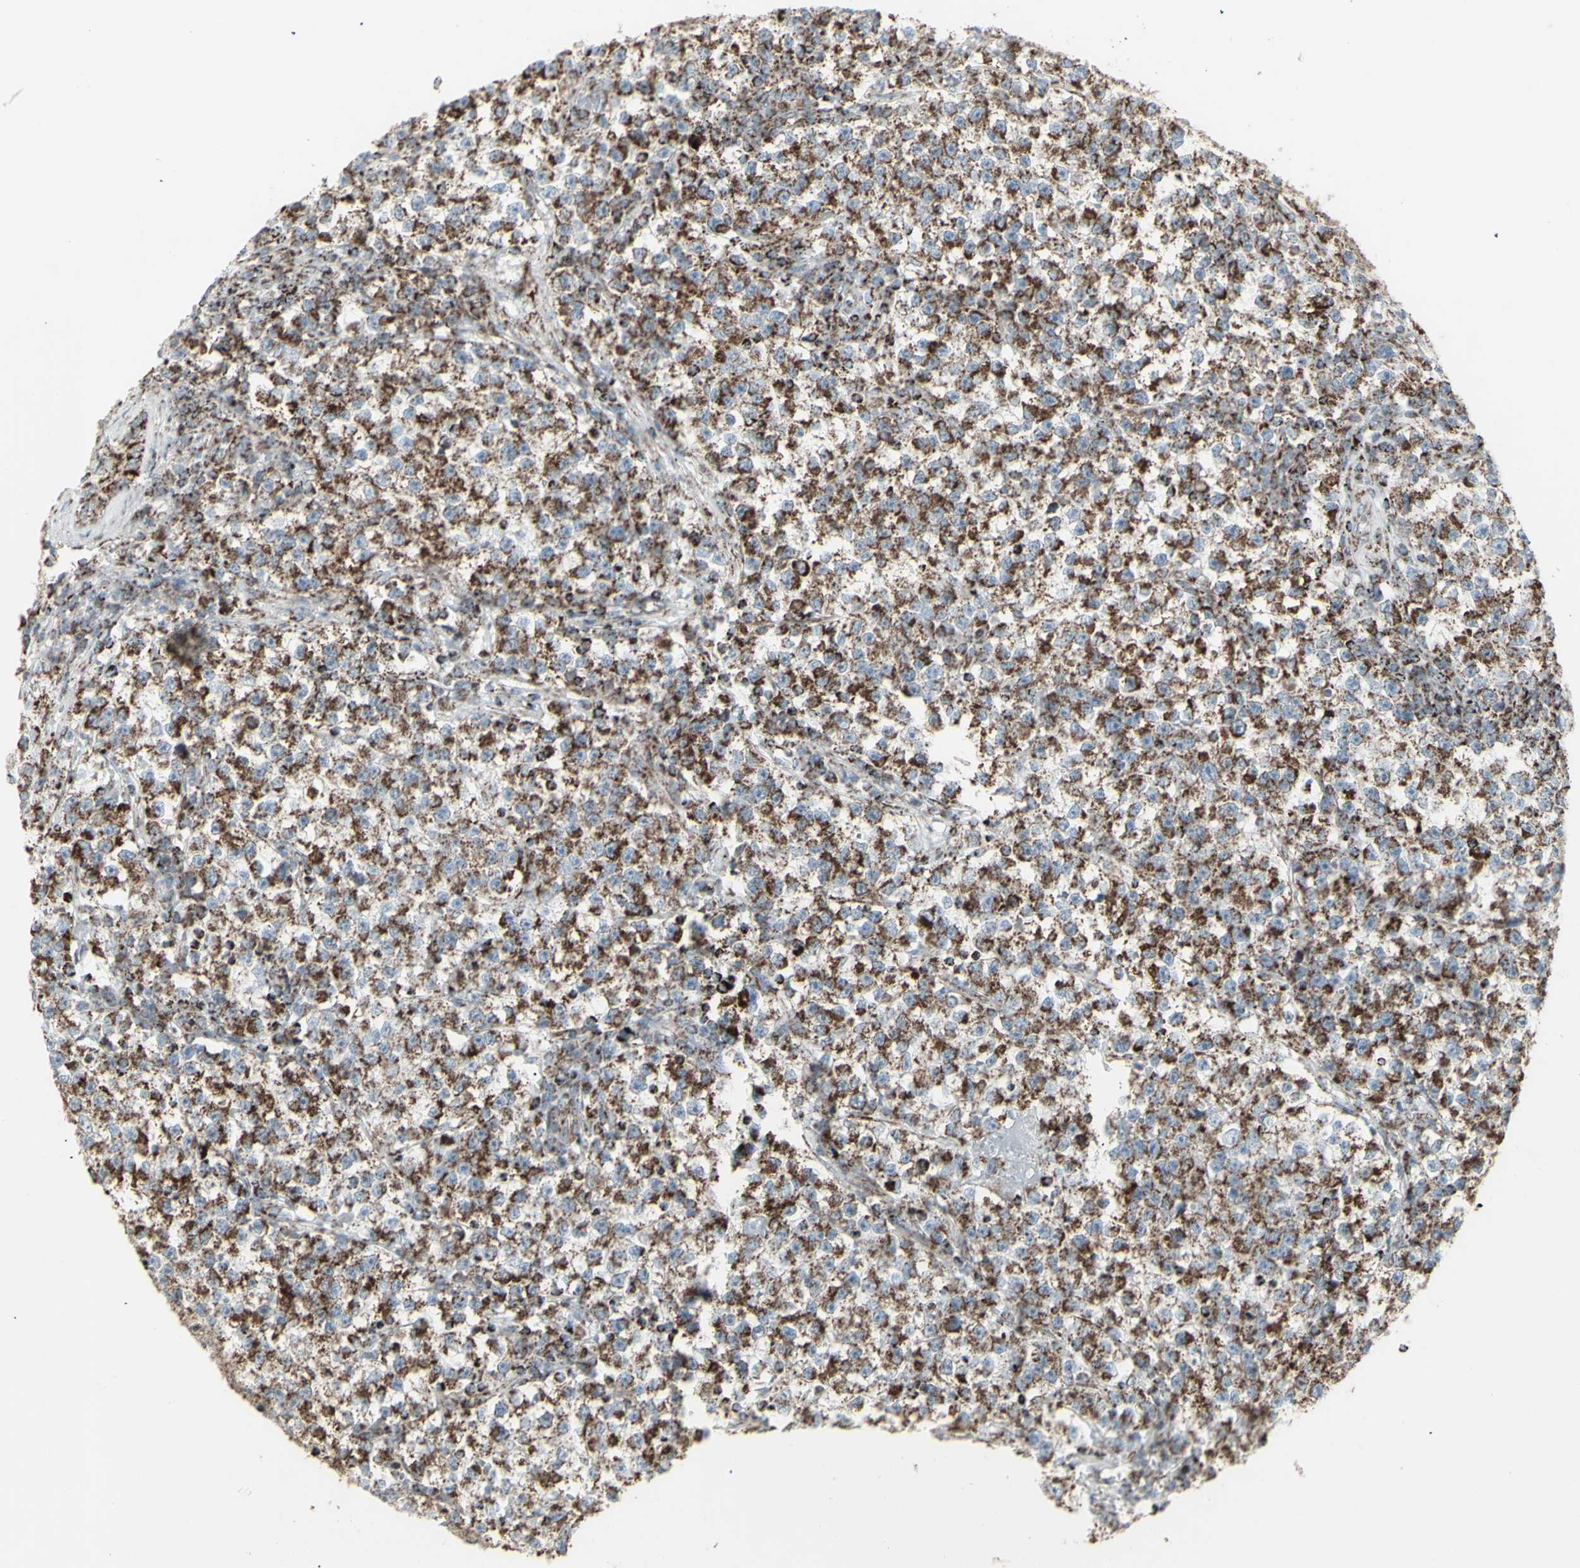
{"staining": {"intensity": "strong", "quantity": ">75%", "location": "cytoplasmic/membranous"}, "tissue": "testis cancer", "cell_type": "Tumor cells", "image_type": "cancer", "snomed": [{"axis": "morphology", "description": "Seminoma, NOS"}, {"axis": "topography", "description": "Testis"}], "caption": "Immunohistochemical staining of human testis cancer (seminoma) displays high levels of strong cytoplasmic/membranous expression in about >75% of tumor cells.", "gene": "PLGRKT", "patient": {"sex": "male", "age": 22}}